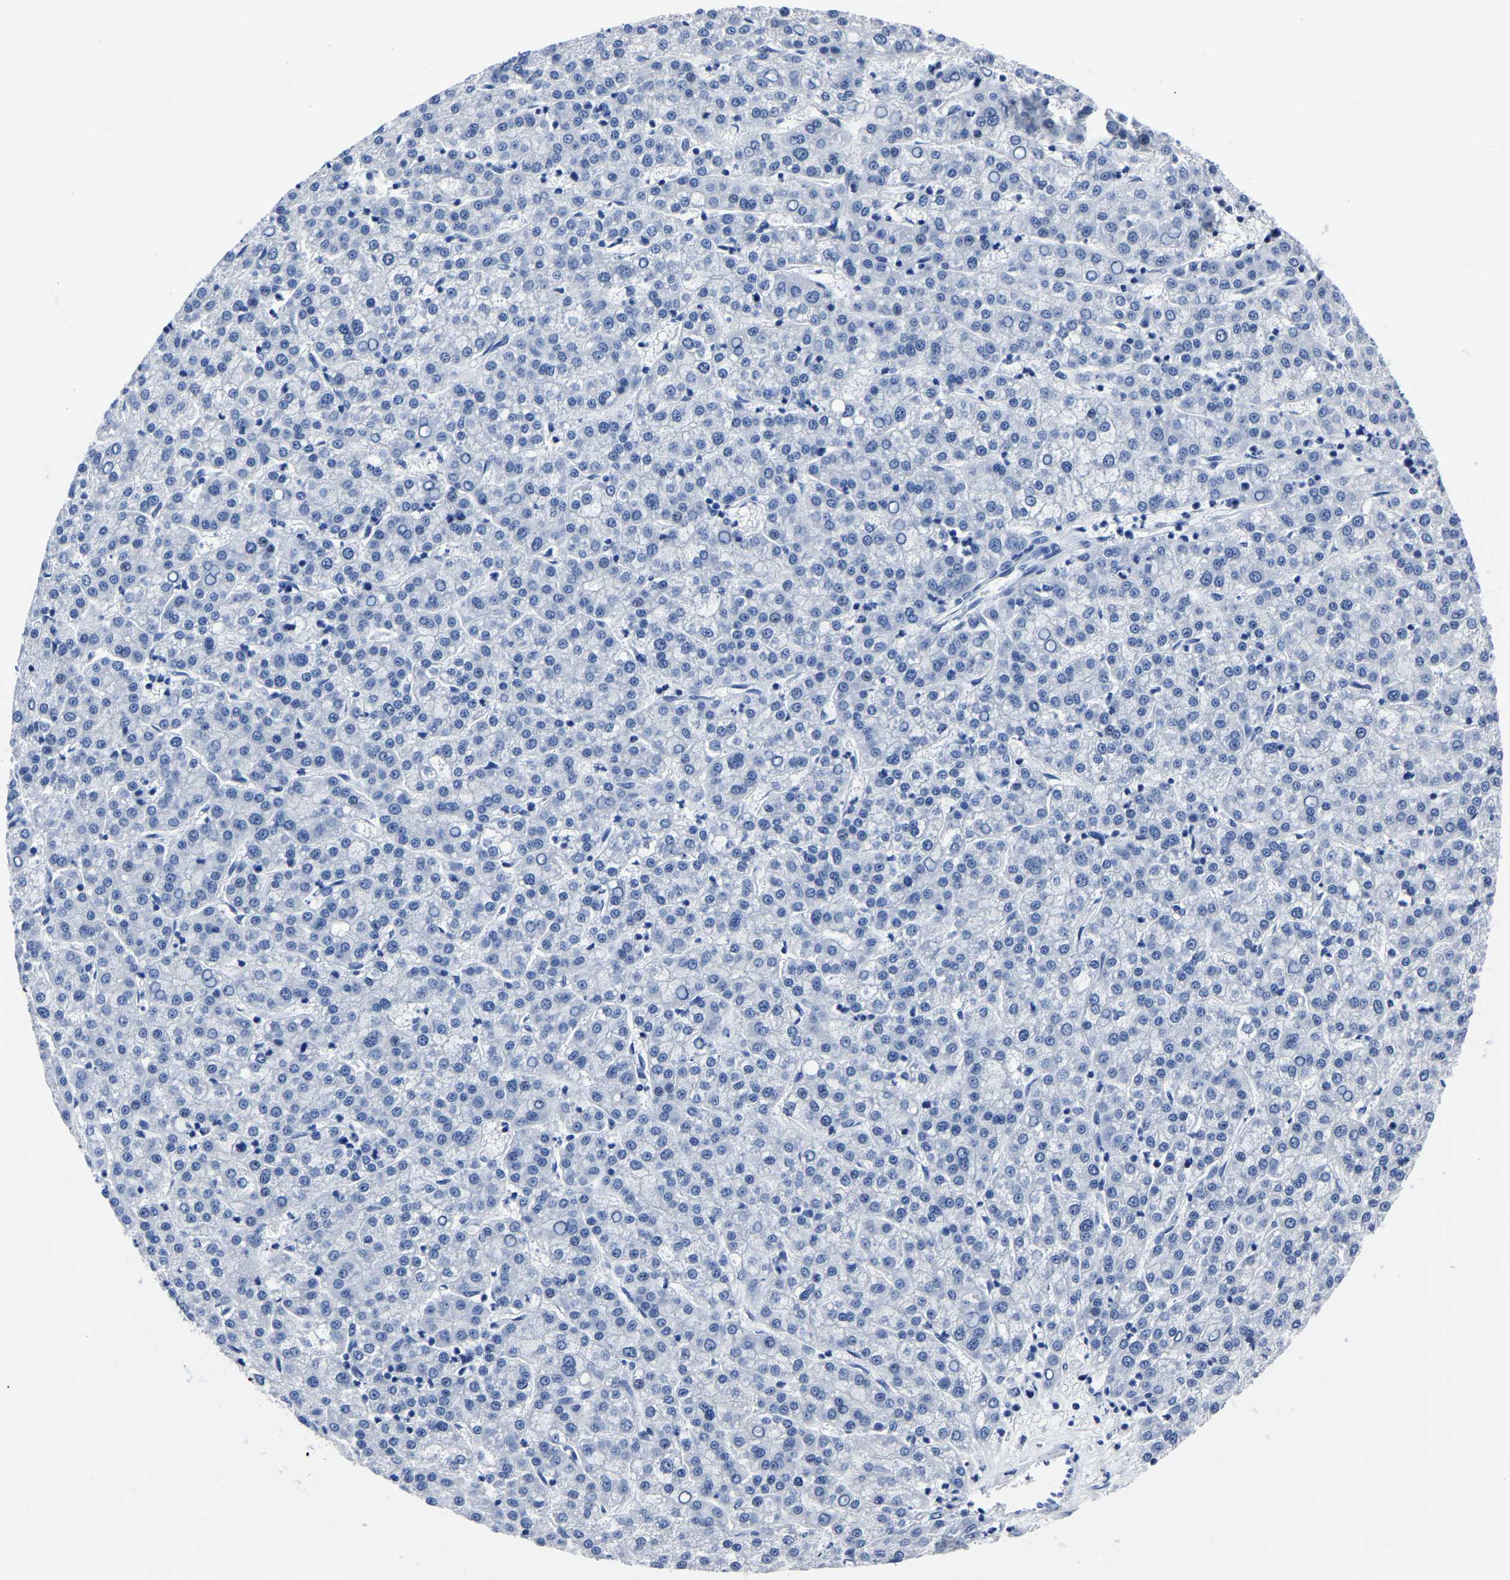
{"staining": {"intensity": "negative", "quantity": "none", "location": "none"}, "tissue": "liver cancer", "cell_type": "Tumor cells", "image_type": "cancer", "snomed": [{"axis": "morphology", "description": "Carcinoma, Hepatocellular, NOS"}, {"axis": "topography", "description": "Liver"}], "caption": "A micrograph of liver cancer (hepatocellular carcinoma) stained for a protein displays no brown staining in tumor cells.", "gene": "IMPG2", "patient": {"sex": "female", "age": 58}}